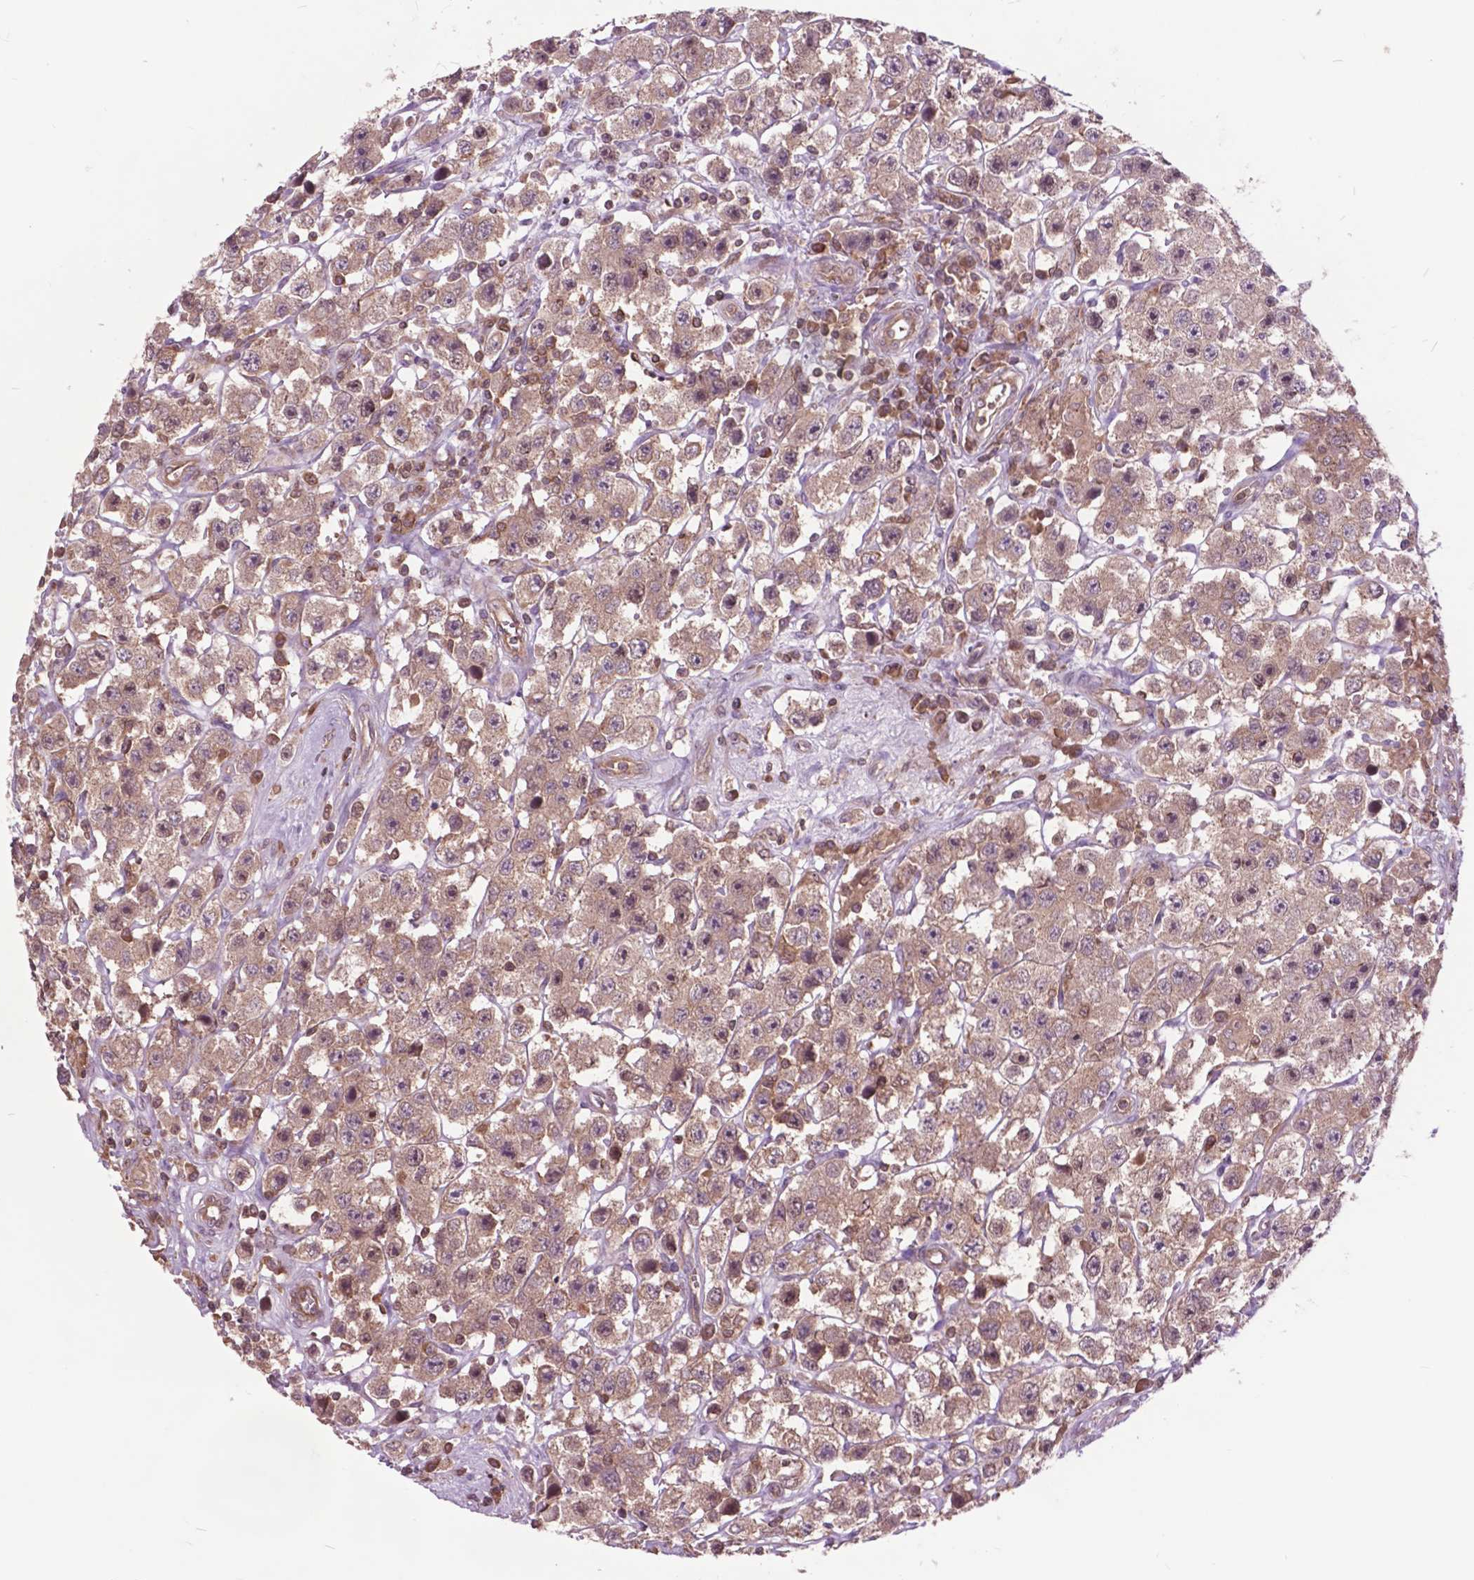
{"staining": {"intensity": "moderate", "quantity": ">75%", "location": "cytoplasmic/membranous"}, "tissue": "testis cancer", "cell_type": "Tumor cells", "image_type": "cancer", "snomed": [{"axis": "morphology", "description": "Seminoma, NOS"}, {"axis": "topography", "description": "Testis"}], "caption": "High-magnification brightfield microscopy of testis cancer stained with DAB (brown) and counterstained with hematoxylin (blue). tumor cells exhibit moderate cytoplasmic/membranous expression is seen in approximately>75% of cells.", "gene": "ARAF", "patient": {"sex": "male", "age": 45}}